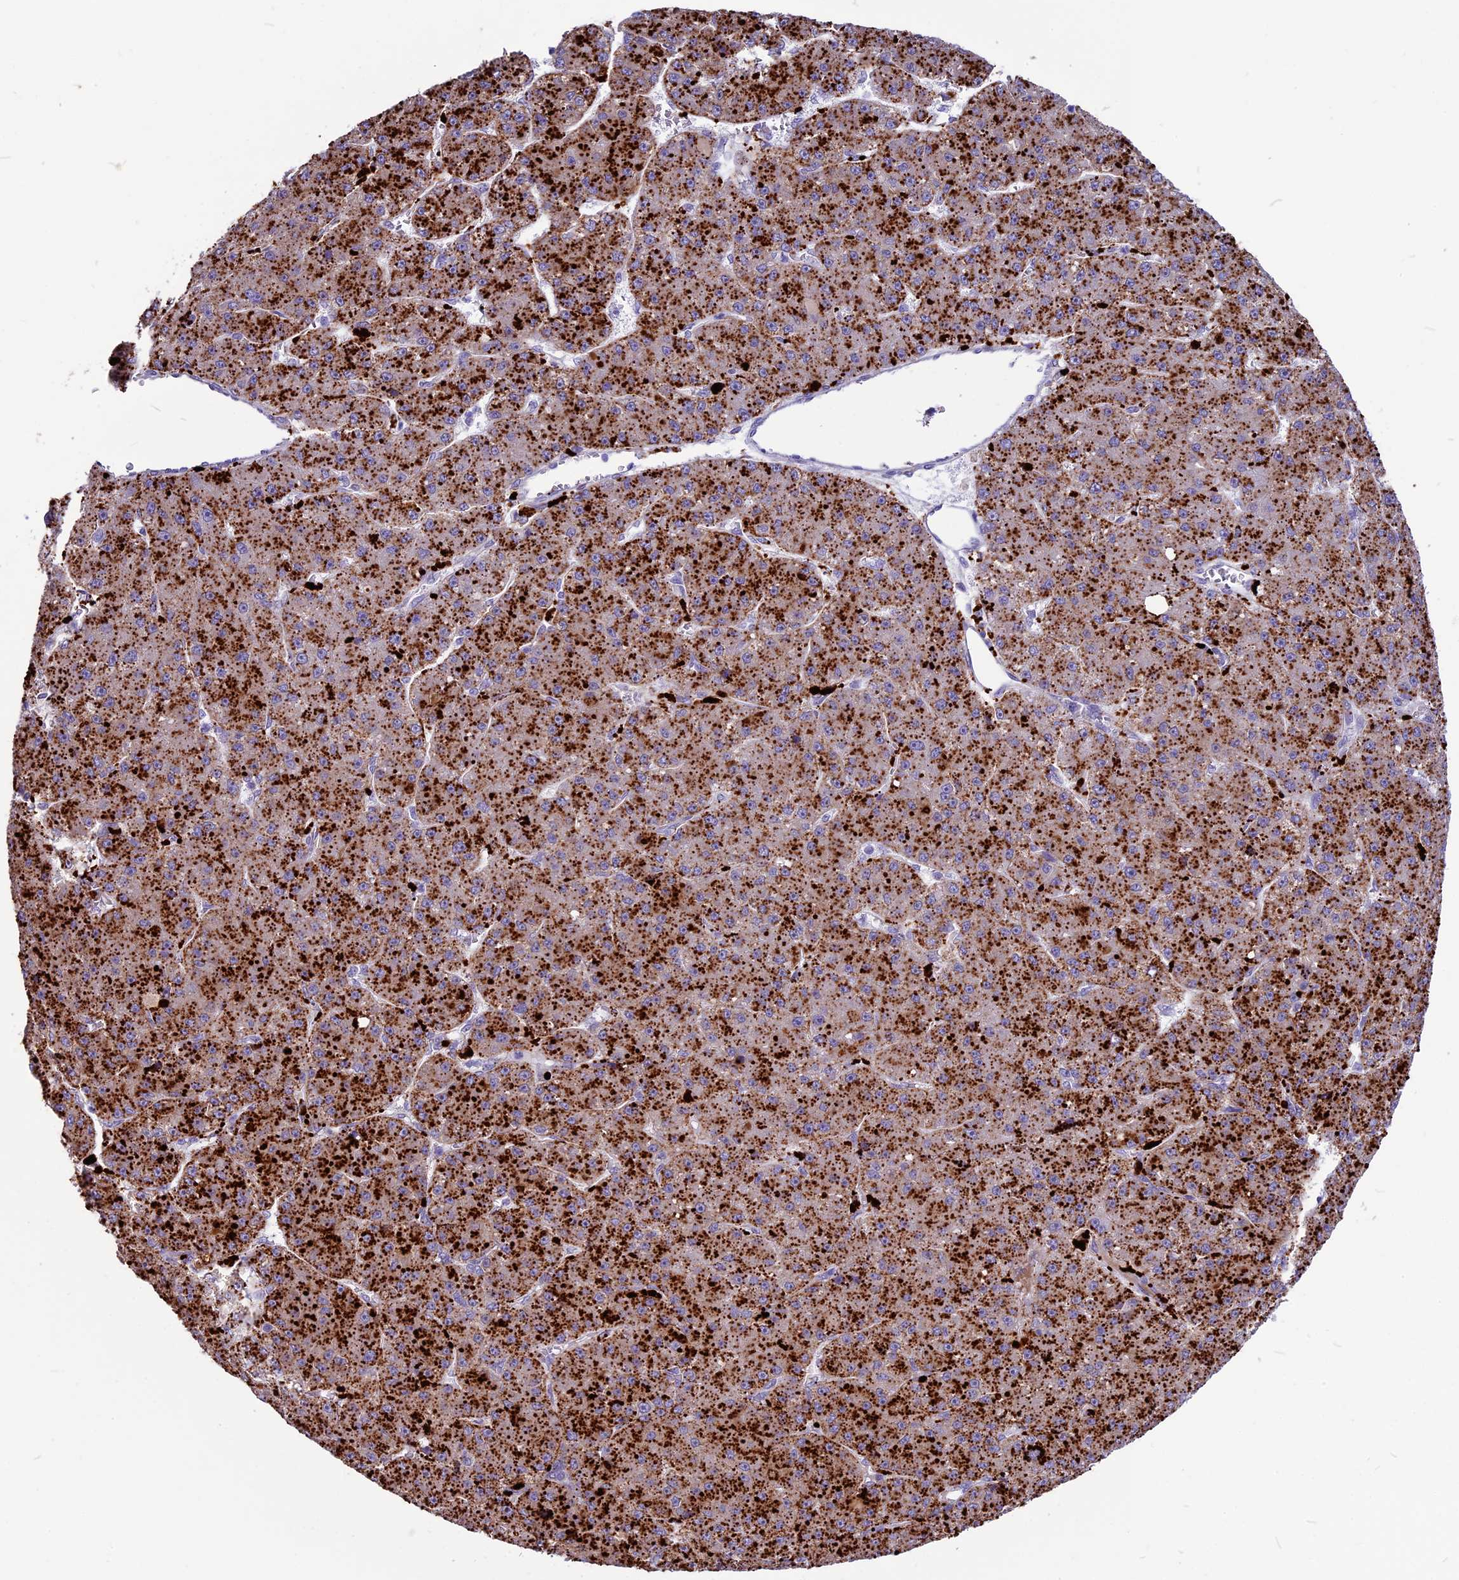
{"staining": {"intensity": "strong", "quantity": ">75%", "location": "cytoplasmic/membranous"}, "tissue": "liver cancer", "cell_type": "Tumor cells", "image_type": "cancer", "snomed": [{"axis": "morphology", "description": "Carcinoma, Hepatocellular, NOS"}, {"axis": "topography", "description": "Liver"}], "caption": "Hepatocellular carcinoma (liver) tissue reveals strong cytoplasmic/membranous positivity in approximately >75% of tumor cells", "gene": "THRSP", "patient": {"sex": "male", "age": 67}}